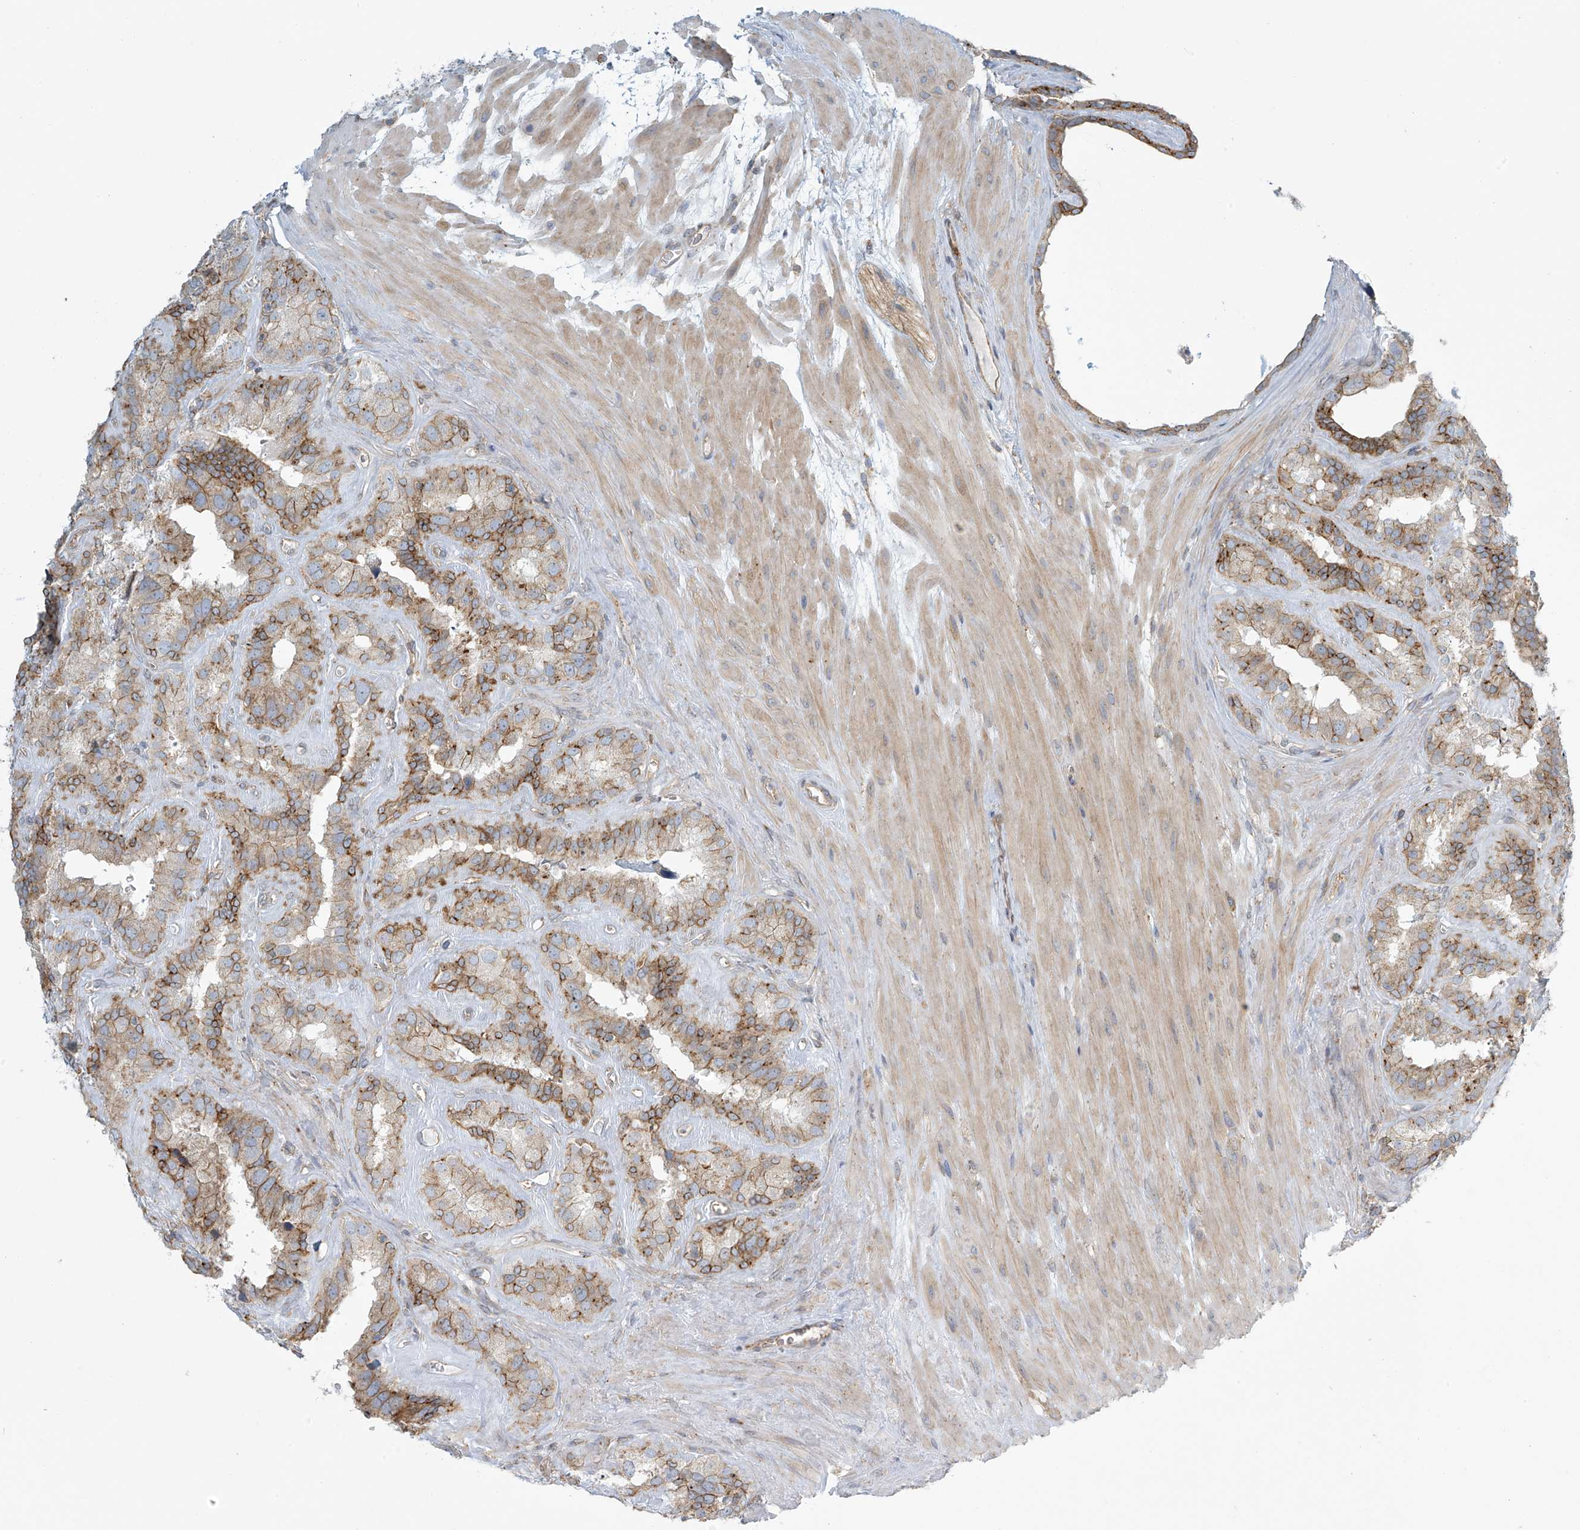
{"staining": {"intensity": "strong", "quantity": "<25%", "location": "cytoplasmic/membranous"}, "tissue": "seminal vesicle", "cell_type": "Glandular cells", "image_type": "normal", "snomed": [{"axis": "morphology", "description": "Normal tissue, NOS"}, {"axis": "topography", "description": "Prostate"}, {"axis": "topography", "description": "Seminal veicle"}], "caption": "Normal seminal vesicle was stained to show a protein in brown. There is medium levels of strong cytoplasmic/membranous expression in approximately <25% of glandular cells. (IHC, brightfield microscopy, high magnification).", "gene": "LZTS3", "patient": {"sex": "male", "age": 59}}